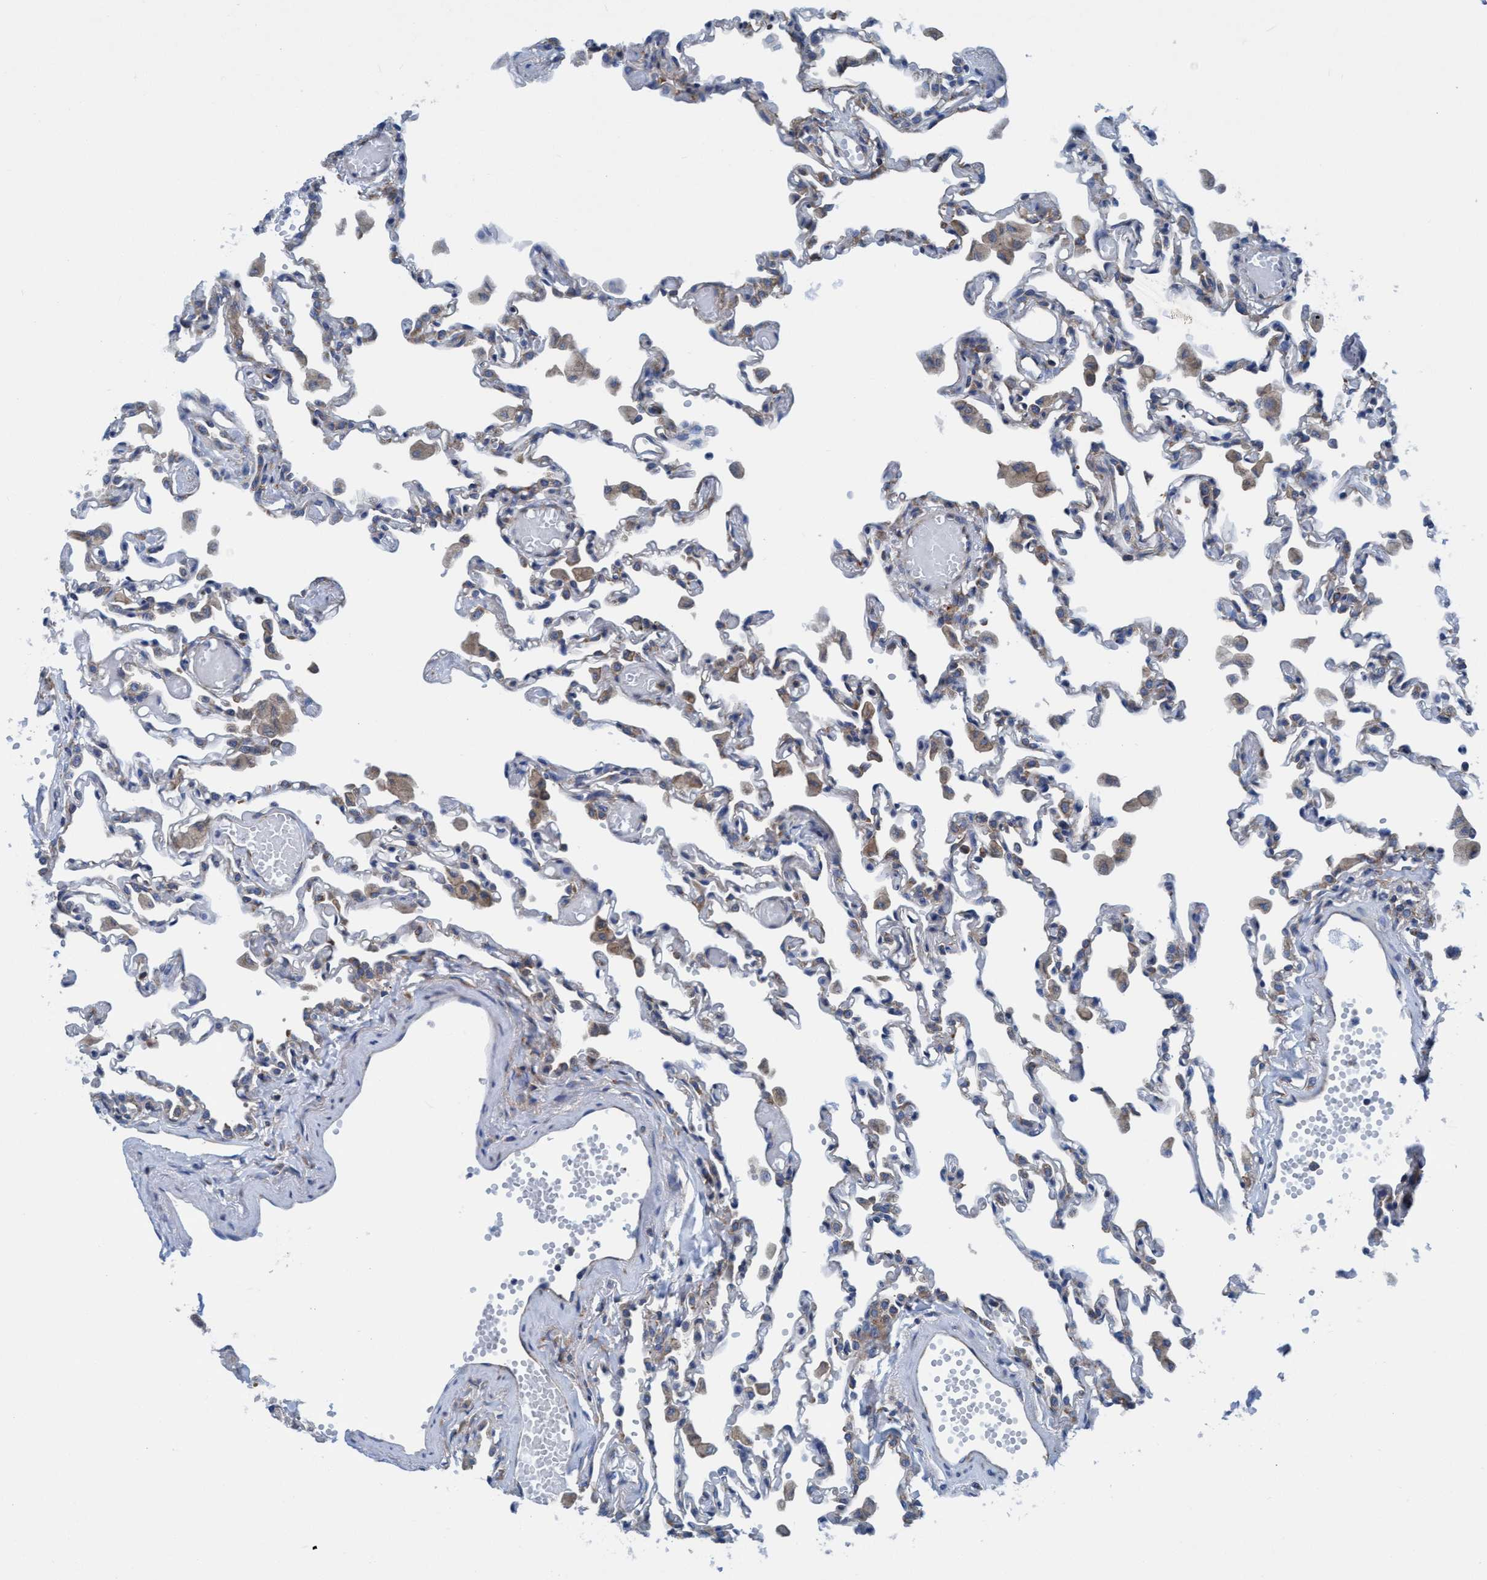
{"staining": {"intensity": "negative", "quantity": "none", "location": "none"}, "tissue": "lung", "cell_type": "Alveolar cells", "image_type": "normal", "snomed": [{"axis": "morphology", "description": "Normal tissue, NOS"}, {"axis": "topography", "description": "Bronchus"}, {"axis": "topography", "description": "Lung"}], "caption": "The histopathology image reveals no significant expression in alveolar cells of lung.", "gene": "NMT1", "patient": {"sex": "female", "age": 49}}